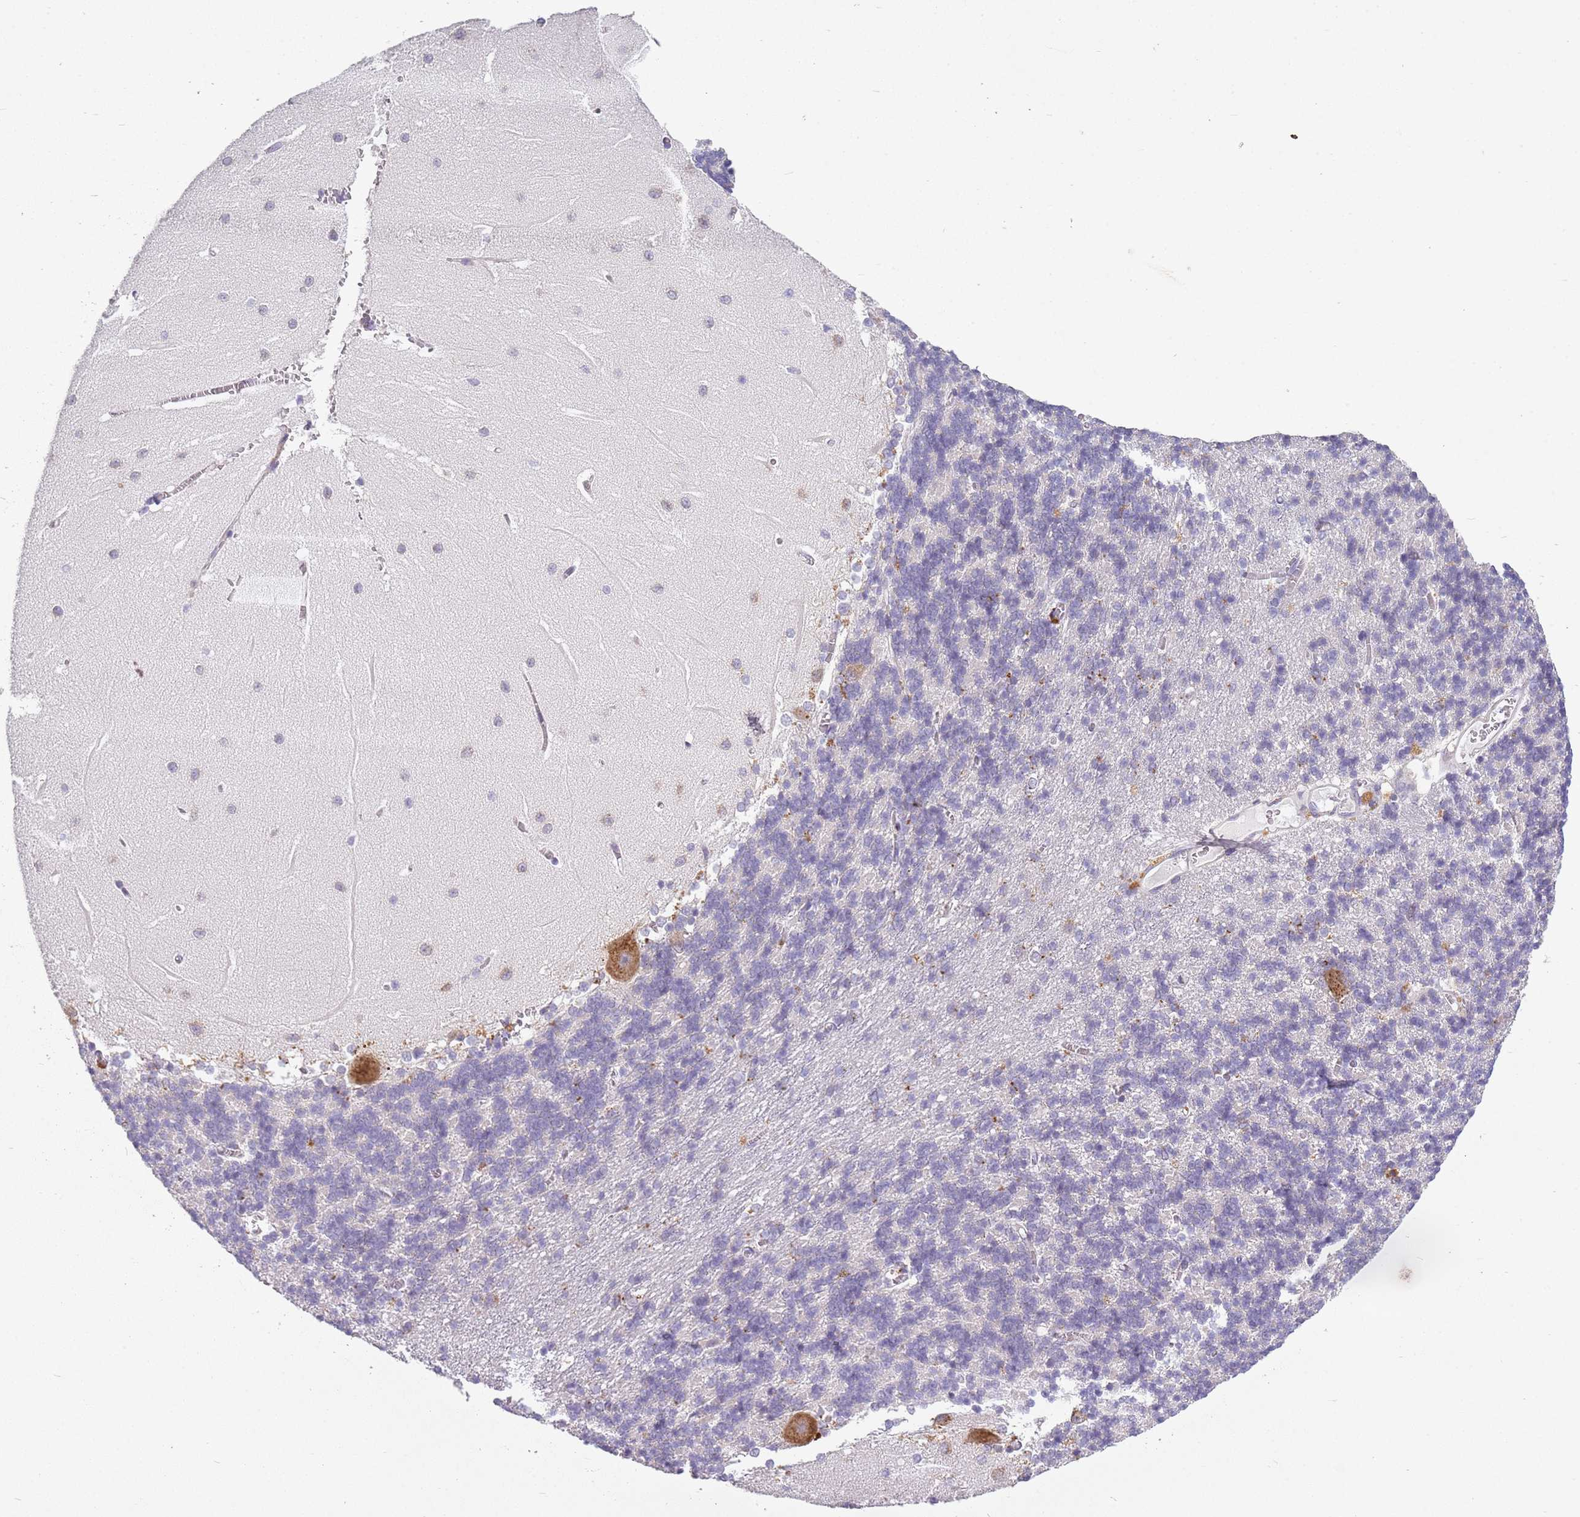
{"staining": {"intensity": "negative", "quantity": "none", "location": "none"}, "tissue": "cerebellum", "cell_type": "Cells in granular layer", "image_type": "normal", "snomed": [{"axis": "morphology", "description": "Normal tissue, NOS"}, {"axis": "topography", "description": "Cerebellum"}], "caption": "High magnification brightfield microscopy of unremarkable cerebellum stained with DAB (3,3'-diaminobenzidine) (brown) and counterstained with hematoxylin (blue): cells in granular layer show no significant staining.", "gene": "RPS28", "patient": {"sex": "male", "age": 37}}